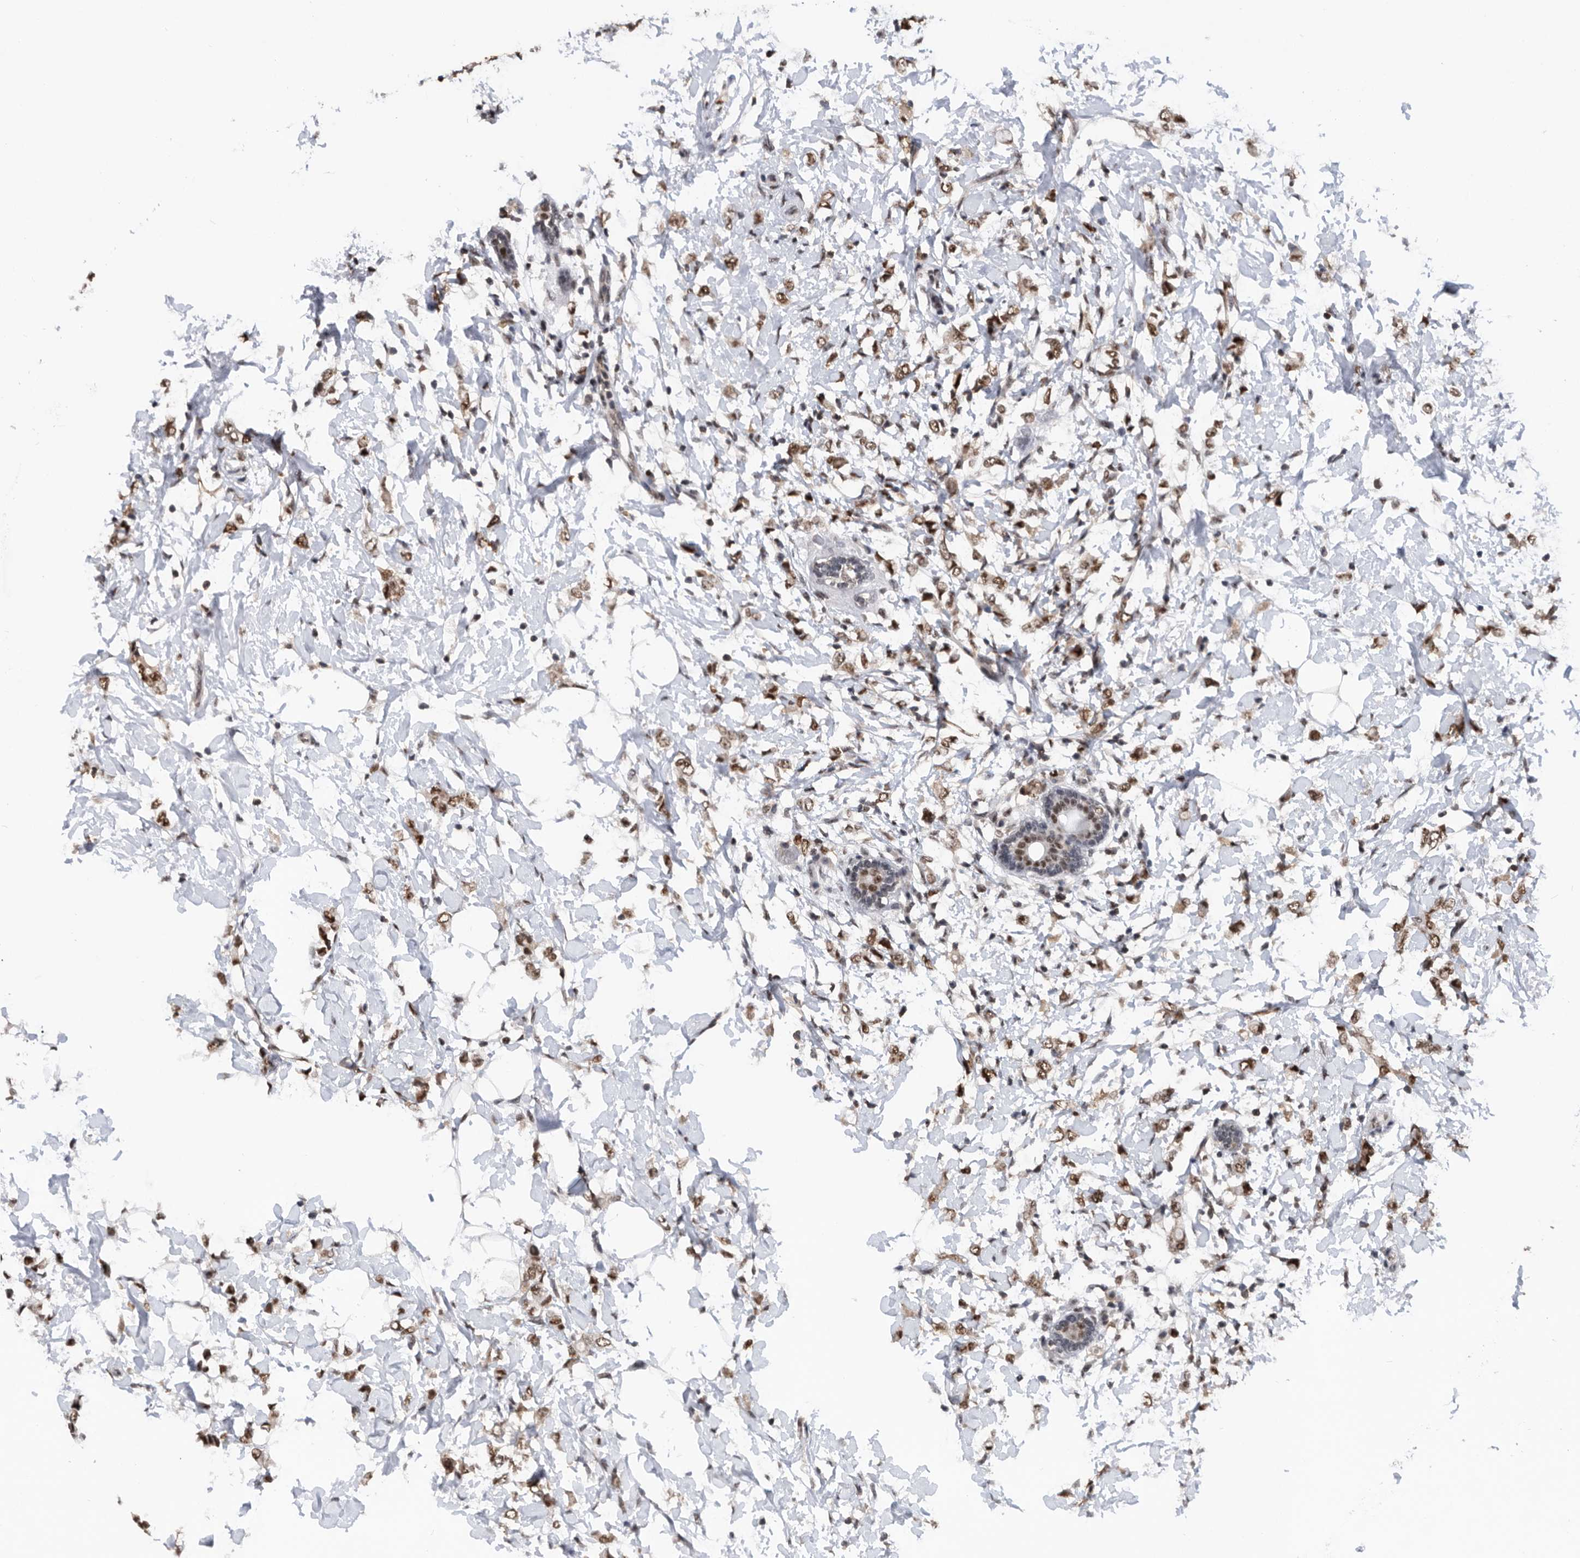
{"staining": {"intensity": "moderate", "quantity": ">75%", "location": "nuclear"}, "tissue": "breast cancer", "cell_type": "Tumor cells", "image_type": "cancer", "snomed": [{"axis": "morphology", "description": "Normal tissue, NOS"}, {"axis": "morphology", "description": "Lobular carcinoma"}, {"axis": "topography", "description": "Breast"}], "caption": "Immunohistochemistry (IHC) image of human breast cancer (lobular carcinoma) stained for a protein (brown), which exhibits medium levels of moderate nuclear positivity in approximately >75% of tumor cells.", "gene": "ZNF260", "patient": {"sex": "female", "age": 47}}